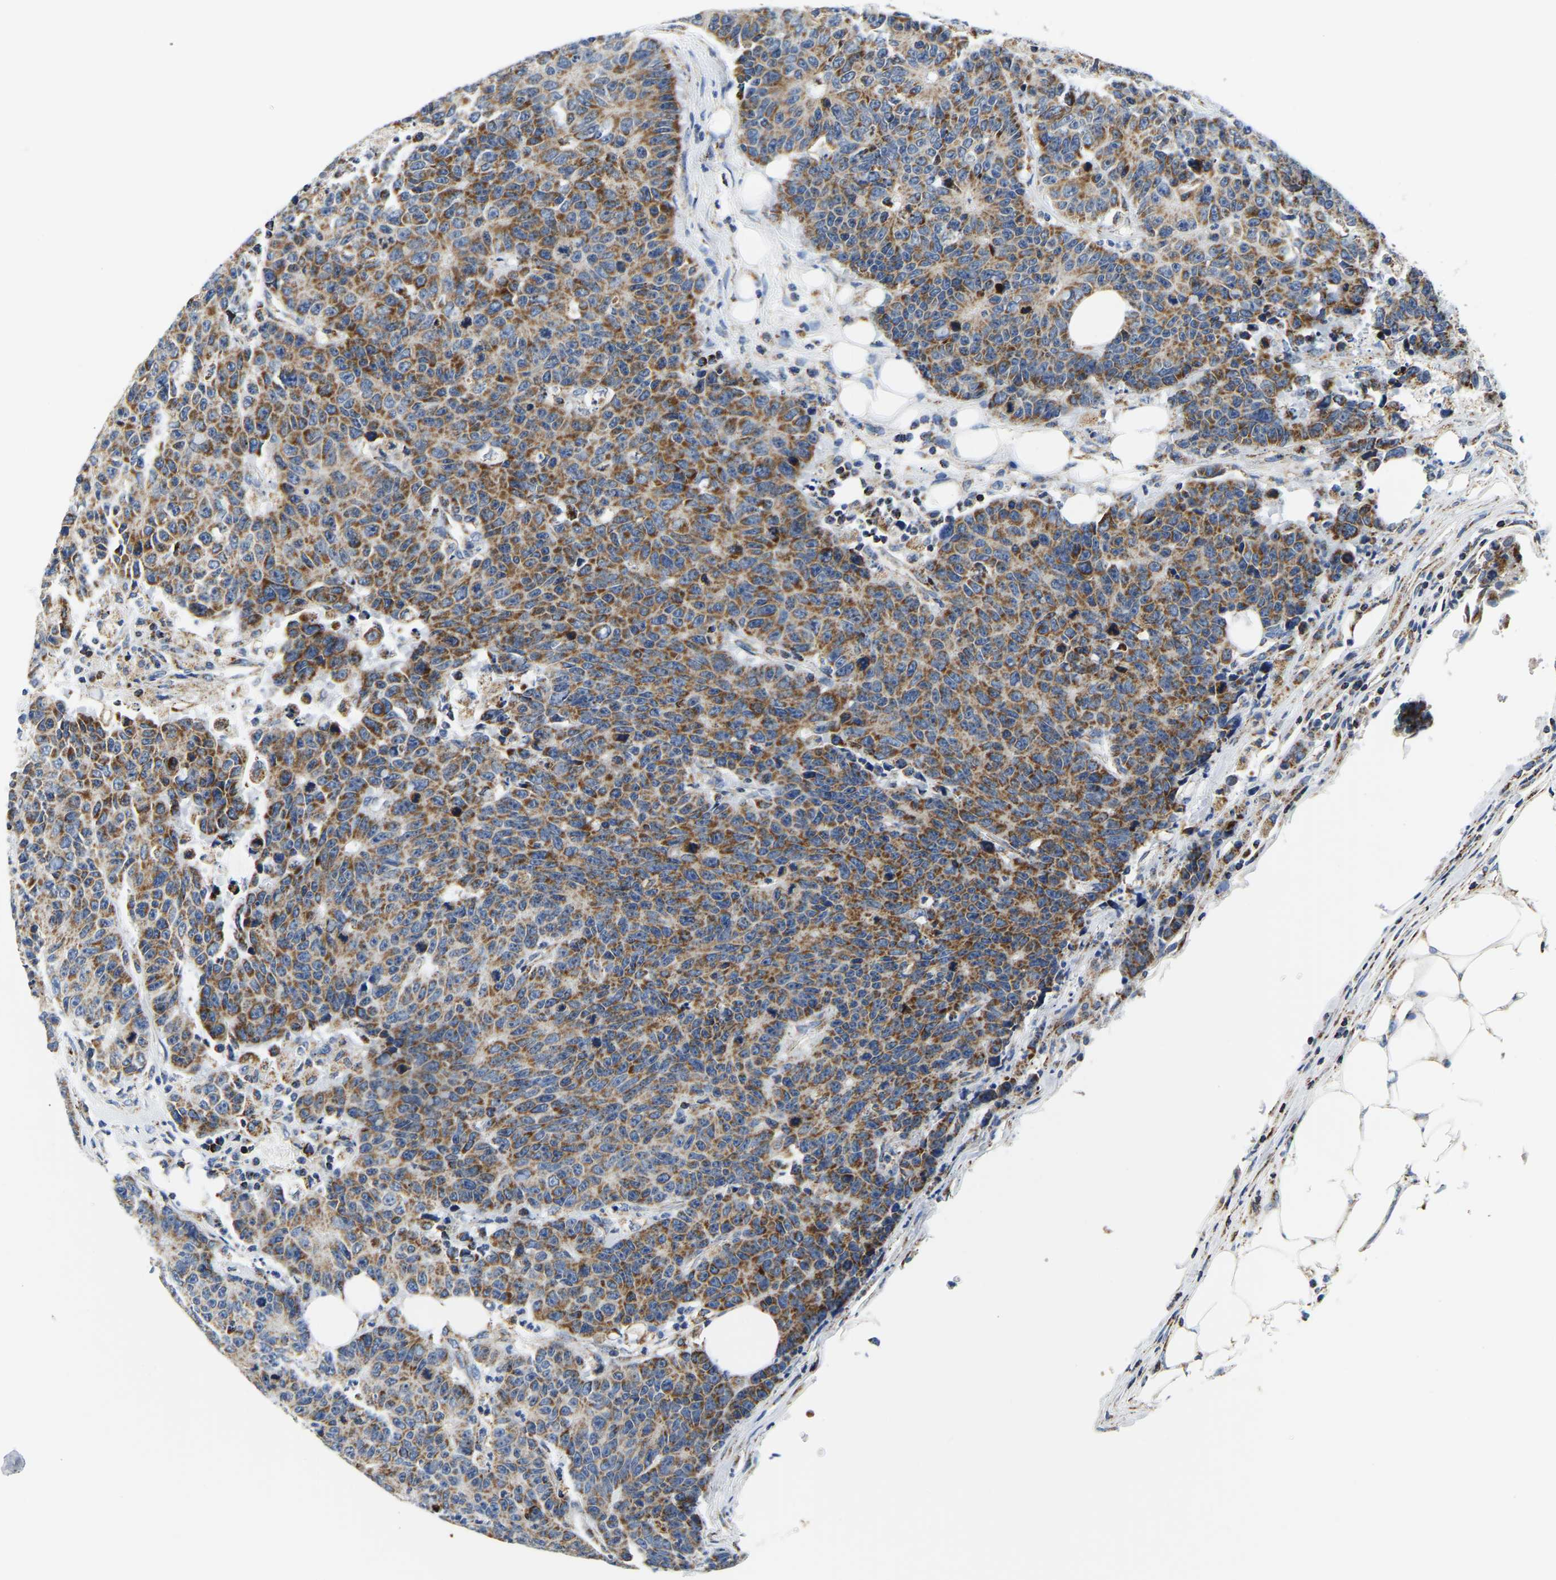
{"staining": {"intensity": "strong", "quantity": "25%-75%", "location": "cytoplasmic/membranous"}, "tissue": "colorectal cancer", "cell_type": "Tumor cells", "image_type": "cancer", "snomed": [{"axis": "morphology", "description": "Adenocarcinoma, NOS"}, {"axis": "topography", "description": "Colon"}], "caption": "High-magnification brightfield microscopy of colorectal cancer stained with DAB (brown) and counterstained with hematoxylin (blue). tumor cells exhibit strong cytoplasmic/membranous expression is present in about25%-75% of cells. The protein of interest is shown in brown color, while the nuclei are stained blue.", "gene": "SFXN1", "patient": {"sex": "female", "age": 86}}